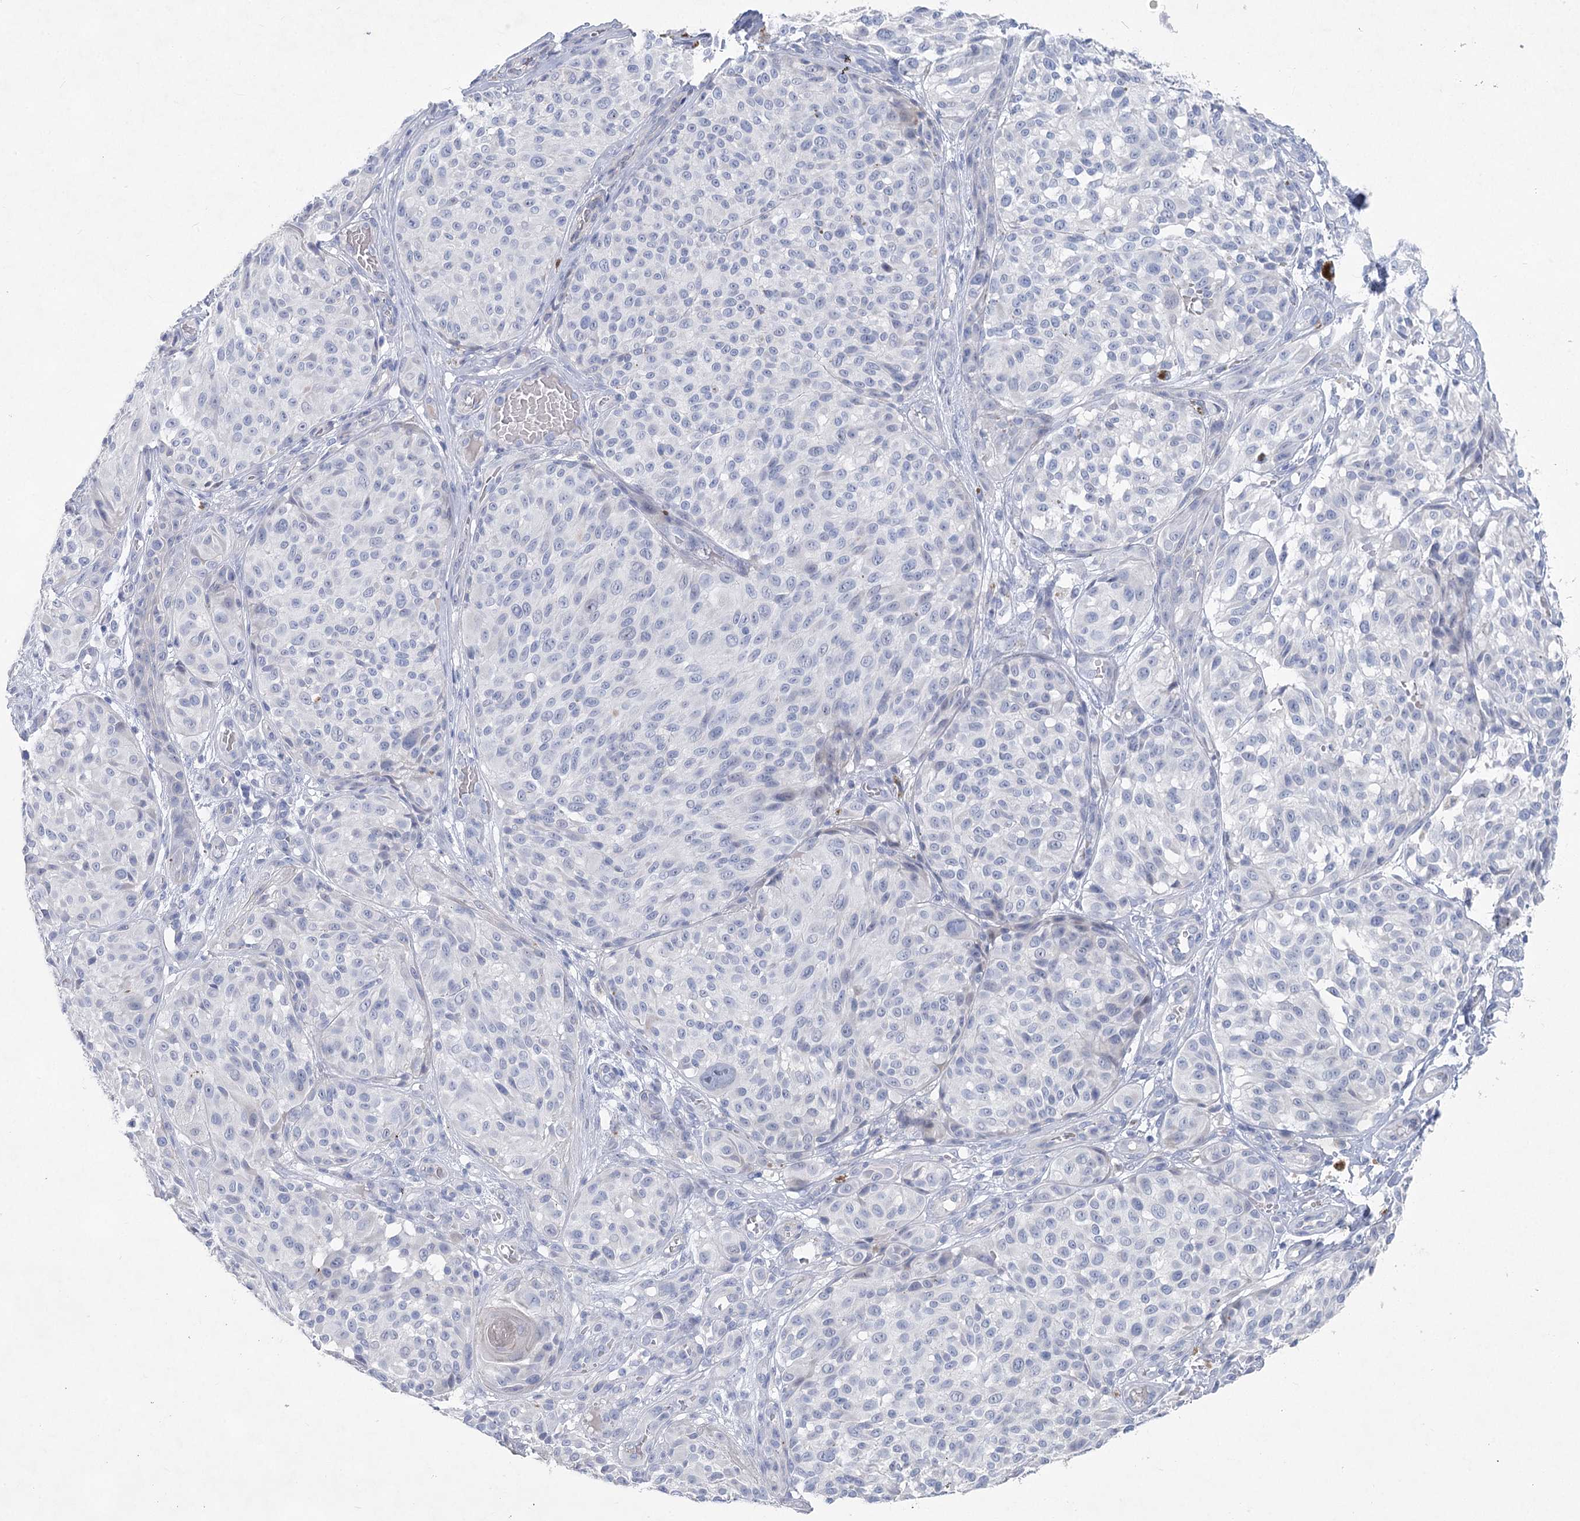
{"staining": {"intensity": "negative", "quantity": "none", "location": "none"}, "tissue": "melanoma", "cell_type": "Tumor cells", "image_type": "cancer", "snomed": [{"axis": "morphology", "description": "Malignant melanoma, NOS"}, {"axis": "topography", "description": "Skin"}], "caption": "This is an IHC image of human melanoma. There is no expression in tumor cells.", "gene": "WDR74", "patient": {"sex": "male", "age": 83}}